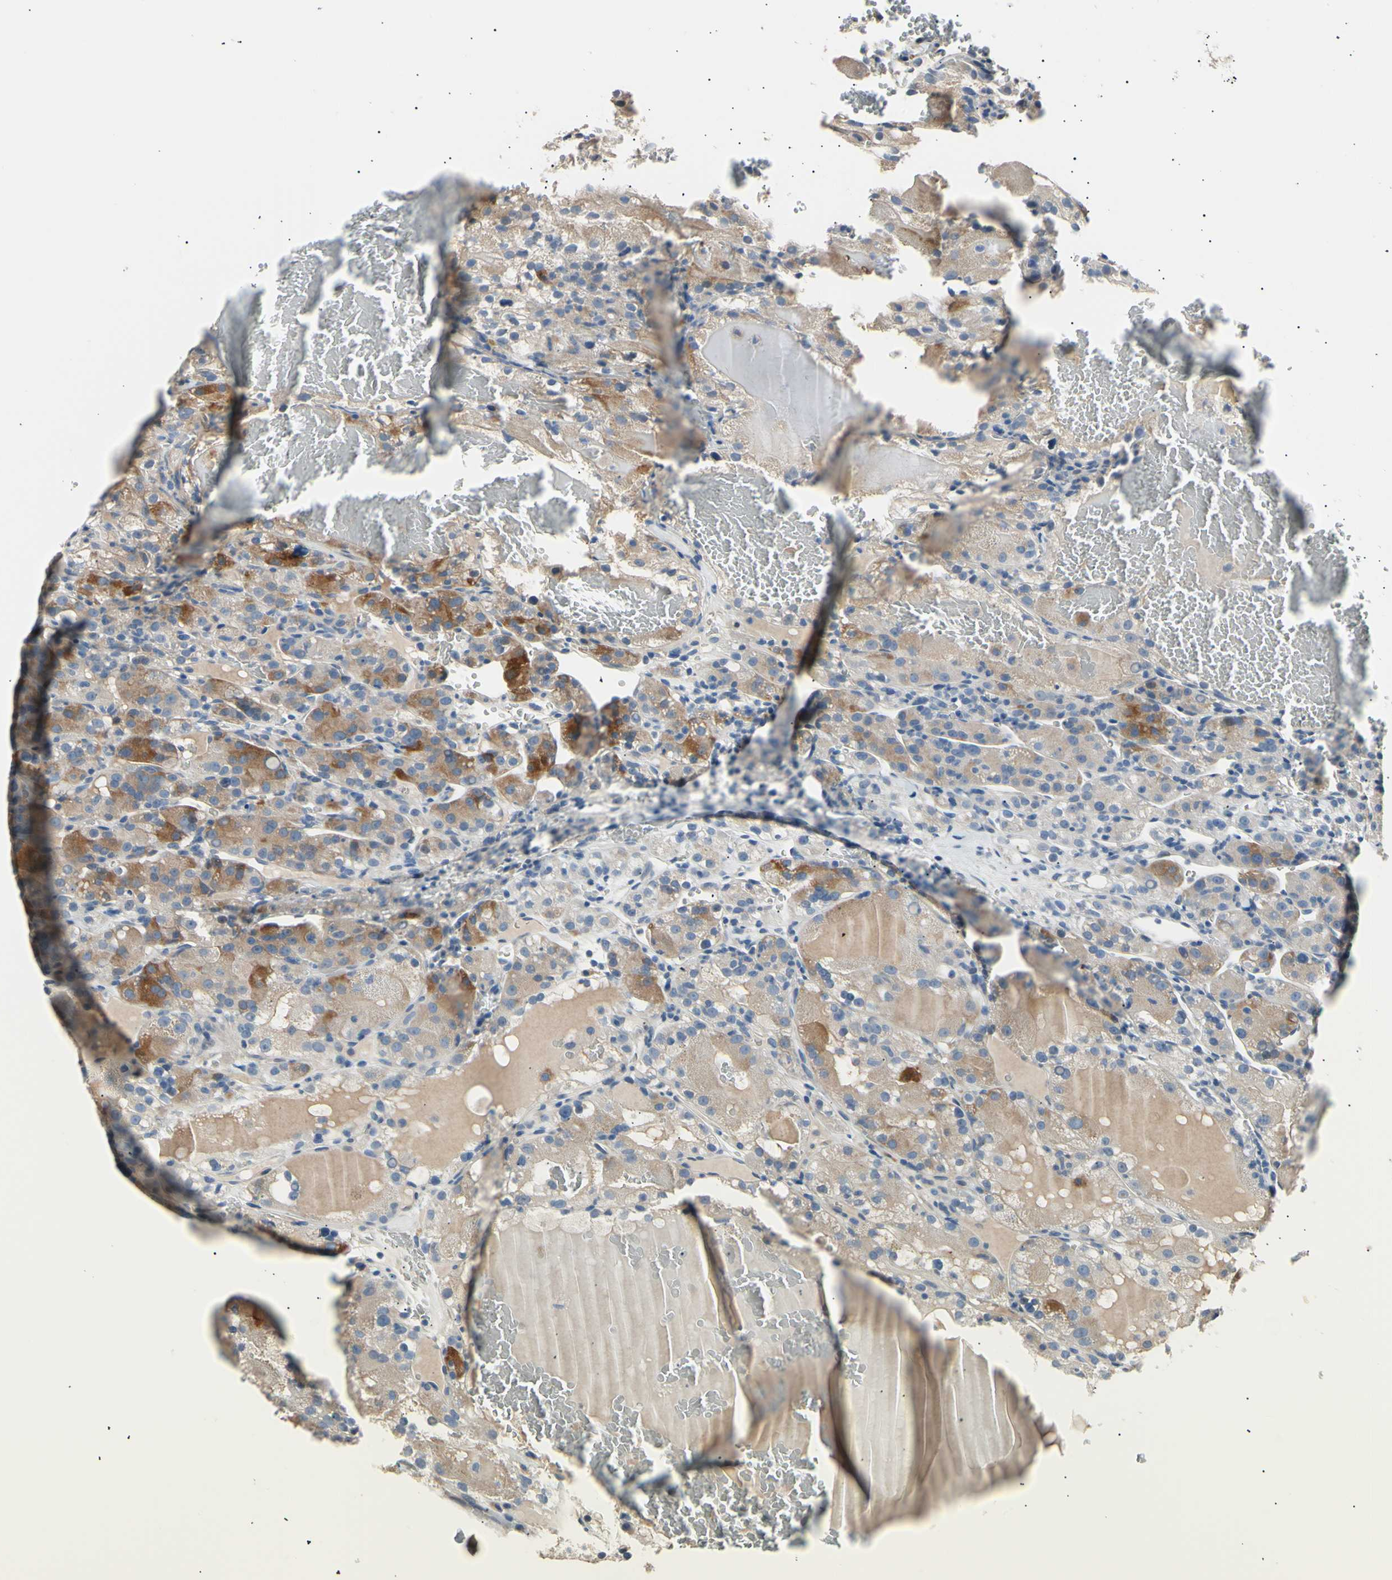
{"staining": {"intensity": "moderate", "quantity": "25%-75%", "location": "cytoplasmic/membranous"}, "tissue": "renal cancer", "cell_type": "Tumor cells", "image_type": "cancer", "snomed": [{"axis": "morphology", "description": "Normal tissue, NOS"}, {"axis": "morphology", "description": "Adenocarcinoma, NOS"}, {"axis": "topography", "description": "Kidney"}], "caption": "Immunohistochemical staining of renal cancer shows medium levels of moderate cytoplasmic/membranous protein positivity in about 25%-75% of tumor cells. (DAB (3,3'-diaminobenzidine) IHC with brightfield microscopy, high magnification).", "gene": "LDLR", "patient": {"sex": "male", "age": 61}}